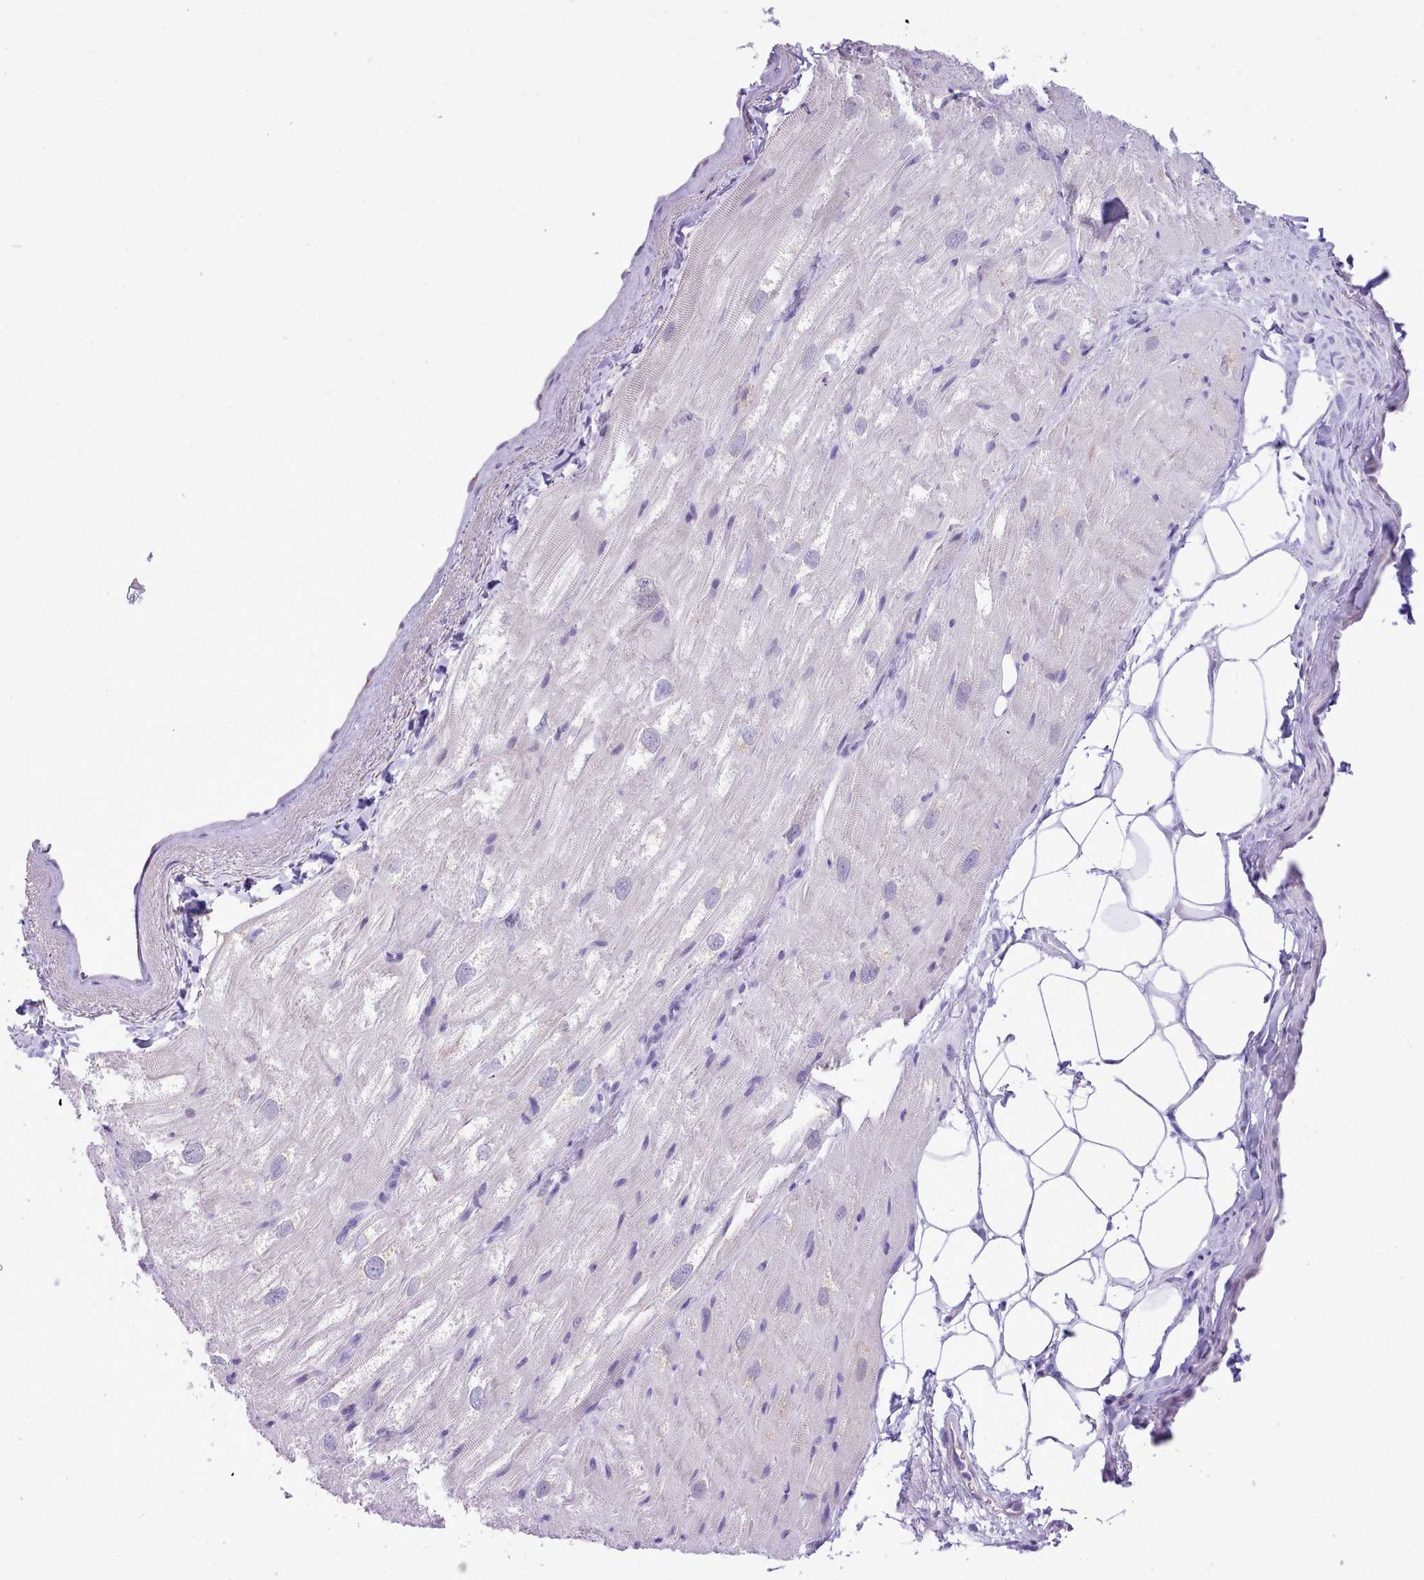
{"staining": {"intensity": "negative", "quantity": "none", "location": "none"}, "tissue": "heart muscle", "cell_type": "Cardiomyocytes", "image_type": "normal", "snomed": [{"axis": "morphology", "description": "Normal tissue, NOS"}, {"axis": "topography", "description": "Heart"}], "caption": "Cardiomyocytes show no significant expression in unremarkable heart muscle. (Immunohistochemistry, brightfield microscopy, high magnification).", "gene": "LRRC37A2", "patient": {"sex": "male", "age": 50}}